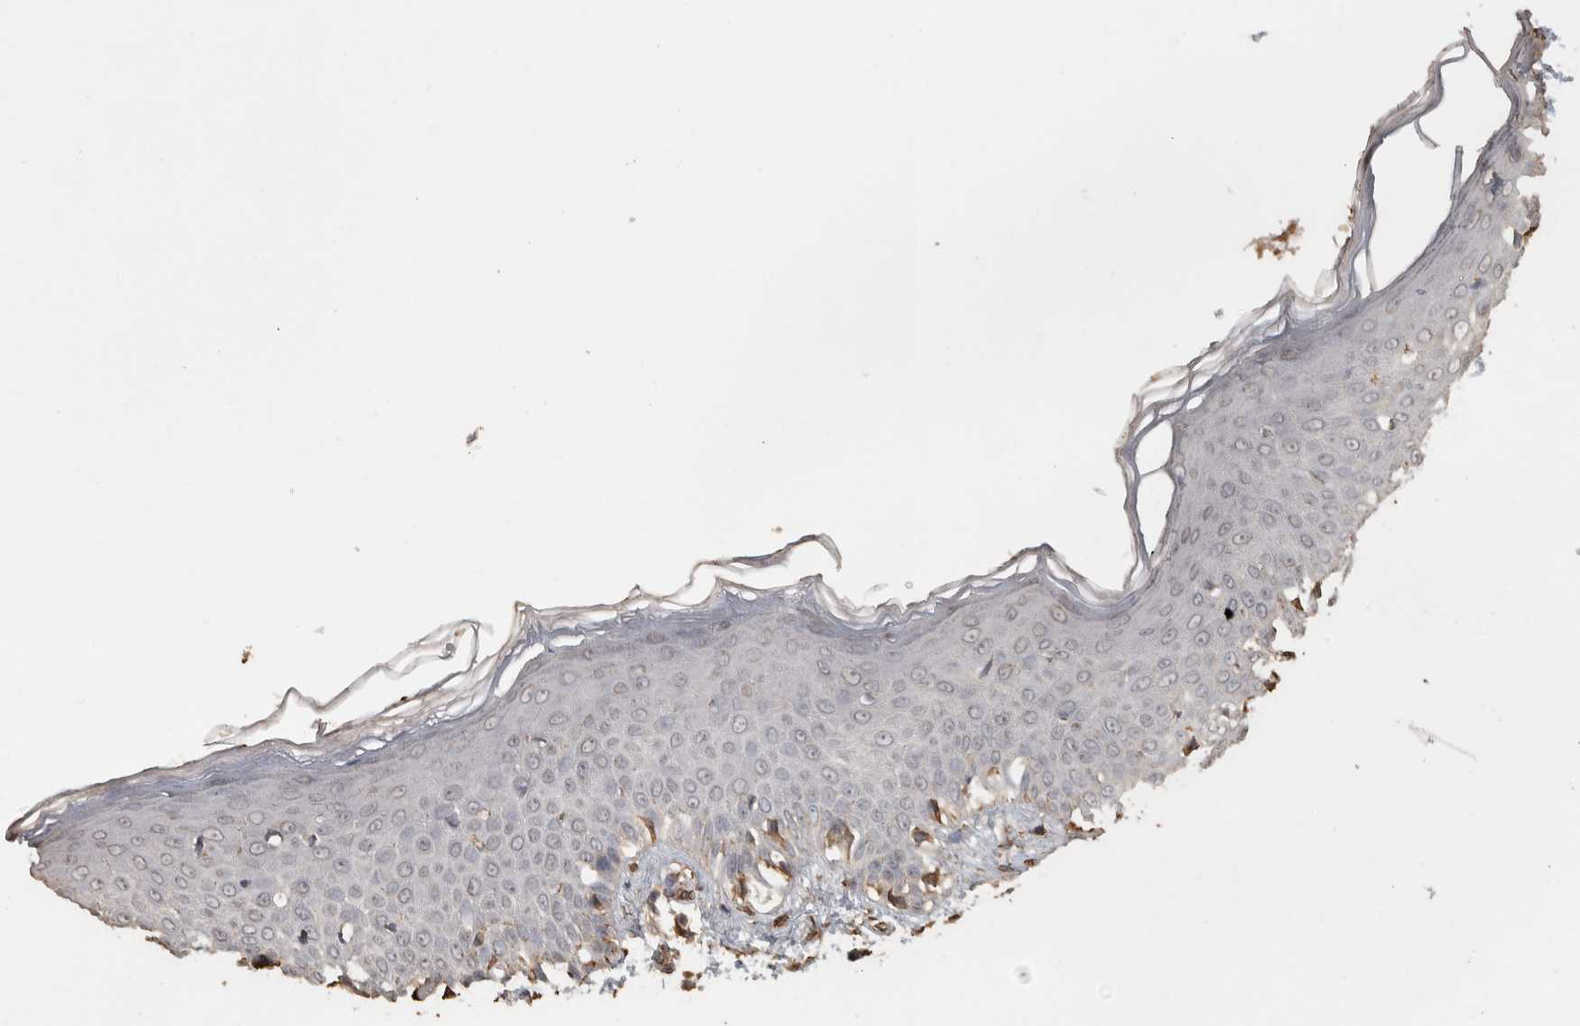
{"staining": {"intensity": "moderate", "quantity": ">75%", "location": "cytoplasmic/membranous"}, "tissue": "skin", "cell_type": "Fibroblasts", "image_type": "normal", "snomed": [{"axis": "morphology", "description": "Normal tissue, NOS"}, {"axis": "morphology", "description": "Inflammation, NOS"}, {"axis": "topography", "description": "Skin"}], "caption": "Protein analysis of unremarkable skin demonstrates moderate cytoplasmic/membranous expression in approximately >75% of fibroblasts. The protein is stained brown, and the nuclei are stained in blue (DAB (3,3'-diaminobenzidine) IHC with brightfield microscopy, high magnification).", "gene": "REPS2", "patient": {"sex": "female", "age": 44}}